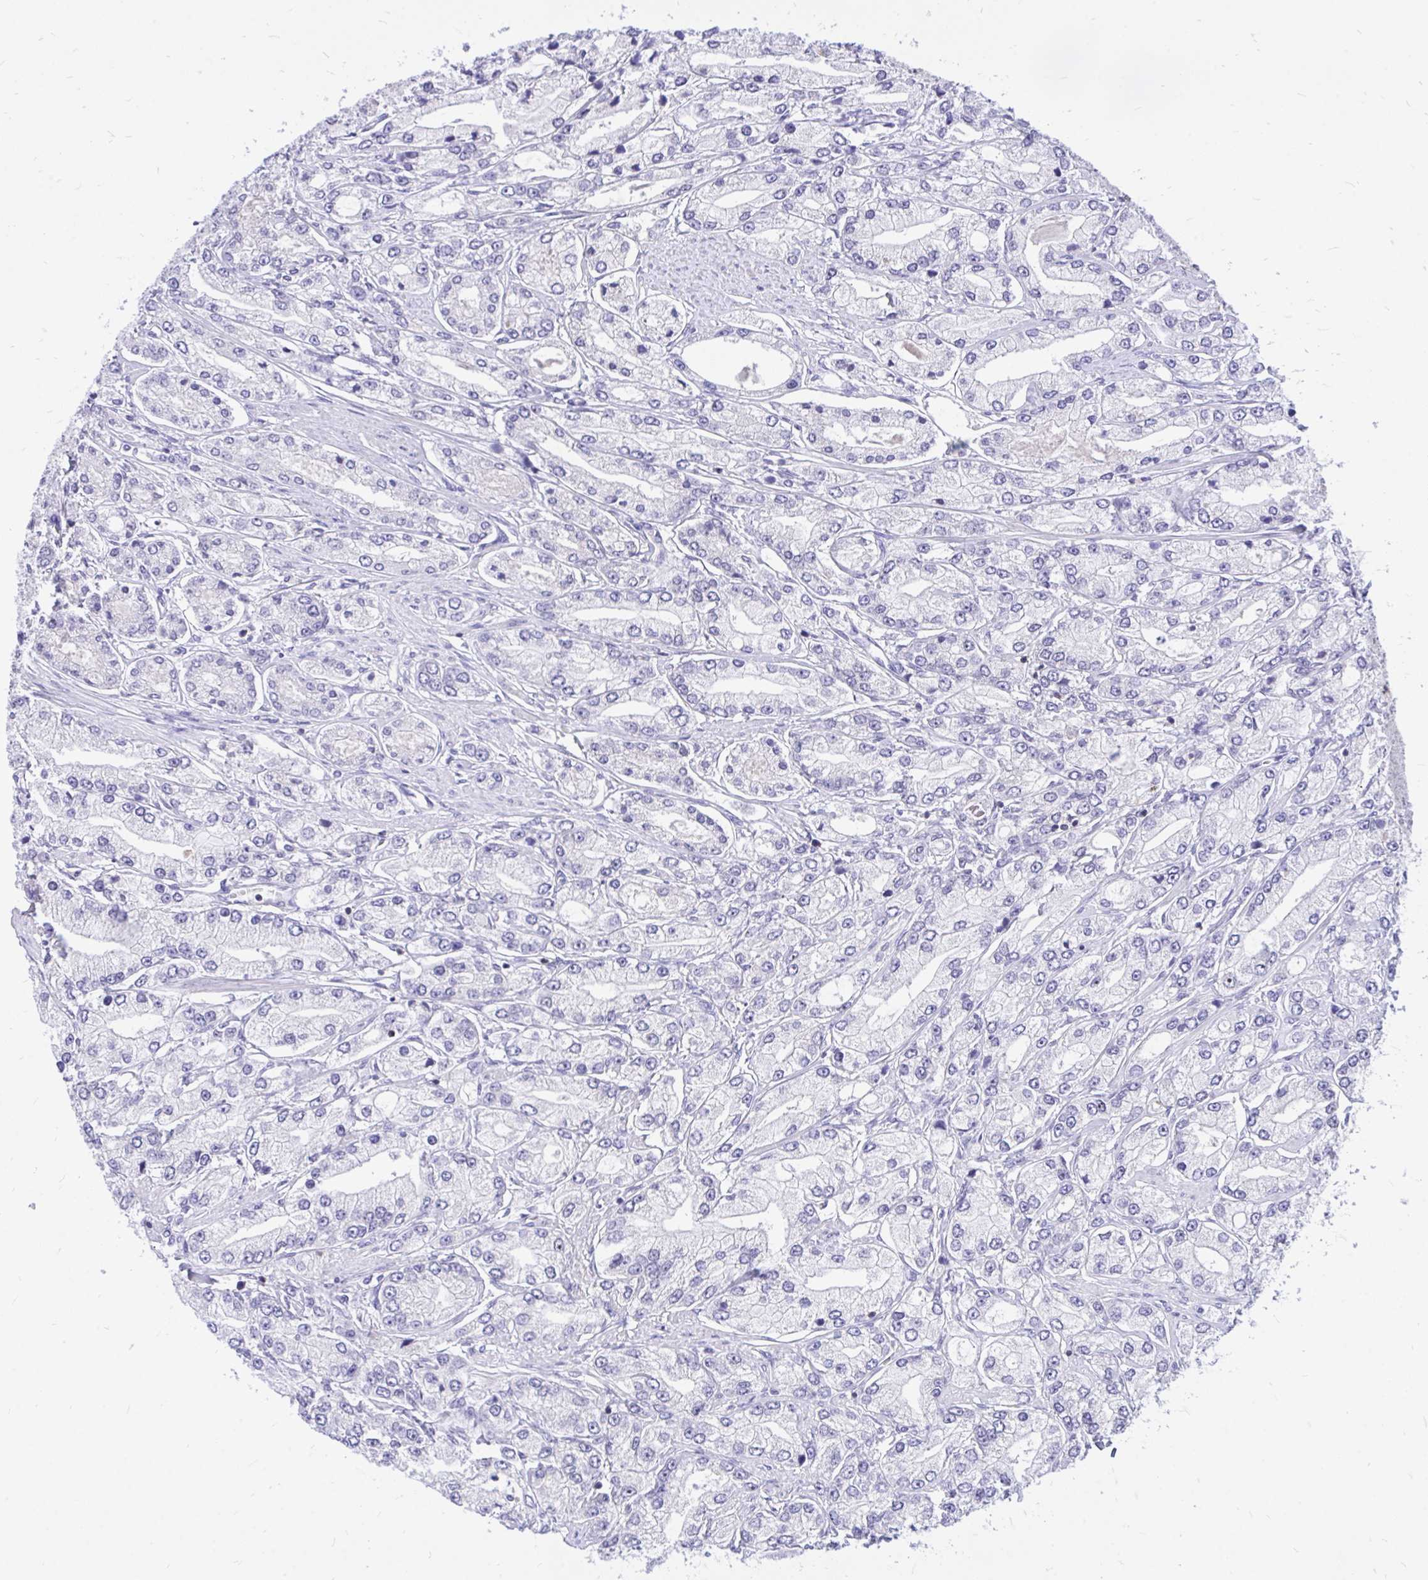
{"staining": {"intensity": "negative", "quantity": "none", "location": "none"}, "tissue": "prostate cancer", "cell_type": "Tumor cells", "image_type": "cancer", "snomed": [{"axis": "morphology", "description": "Adenocarcinoma, High grade"}, {"axis": "topography", "description": "Prostate"}], "caption": "IHC photomicrograph of human adenocarcinoma (high-grade) (prostate) stained for a protein (brown), which reveals no expression in tumor cells.", "gene": "CXCL8", "patient": {"sex": "male", "age": 66}}